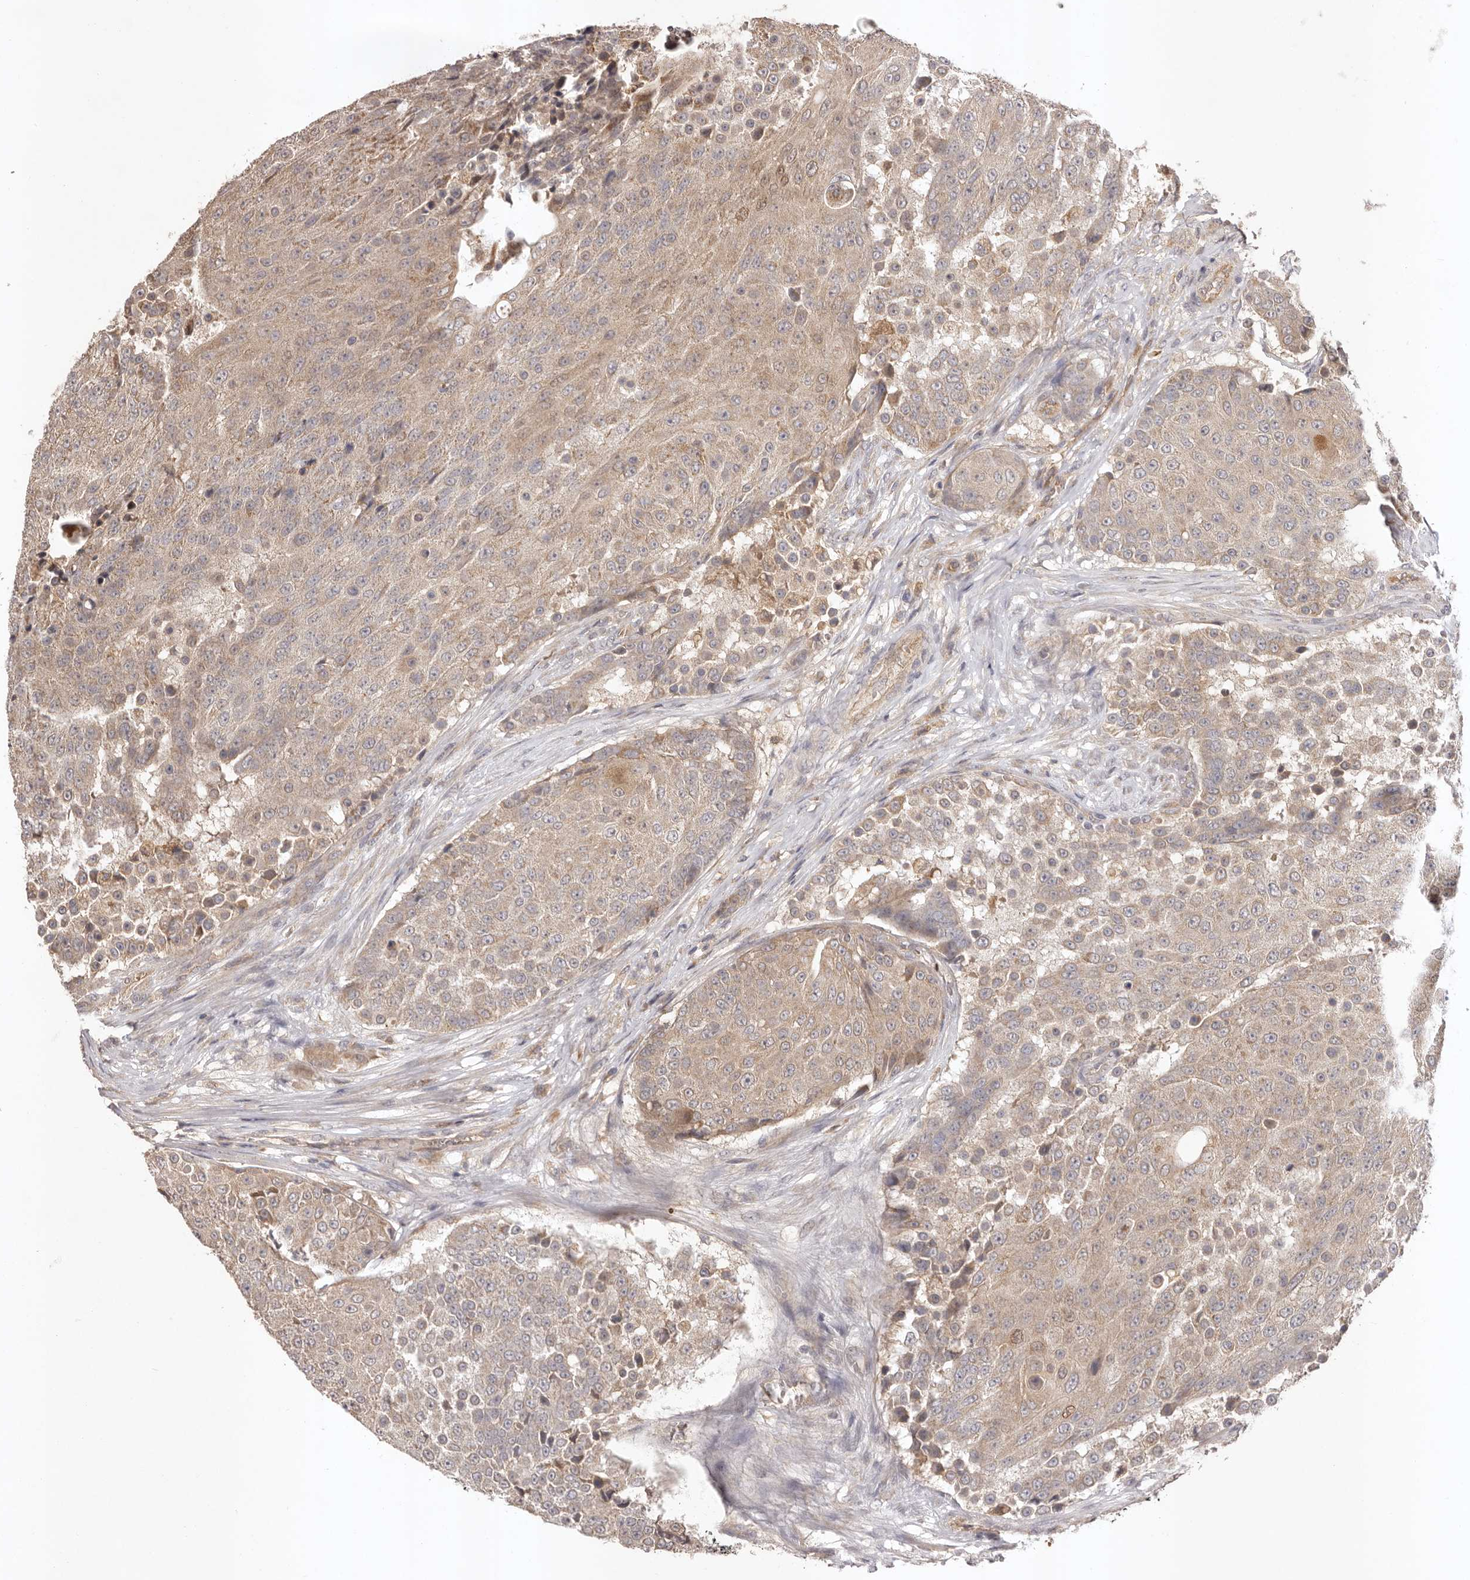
{"staining": {"intensity": "weak", "quantity": ">75%", "location": "cytoplasmic/membranous"}, "tissue": "urothelial cancer", "cell_type": "Tumor cells", "image_type": "cancer", "snomed": [{"axis": "morphology", "description": "Urothelial carcinoma, High grade"}, {"axis": "topography", "description": "Urinary bladder"}], "caption": "Immunohistochemical staining of urothelial cancer displays low levels of weak cytoplasmic/membranous protein positivity in about >75% of tumor cells.", "gene": "UBR2", "patient": {"sex": "female", "age": 63}}